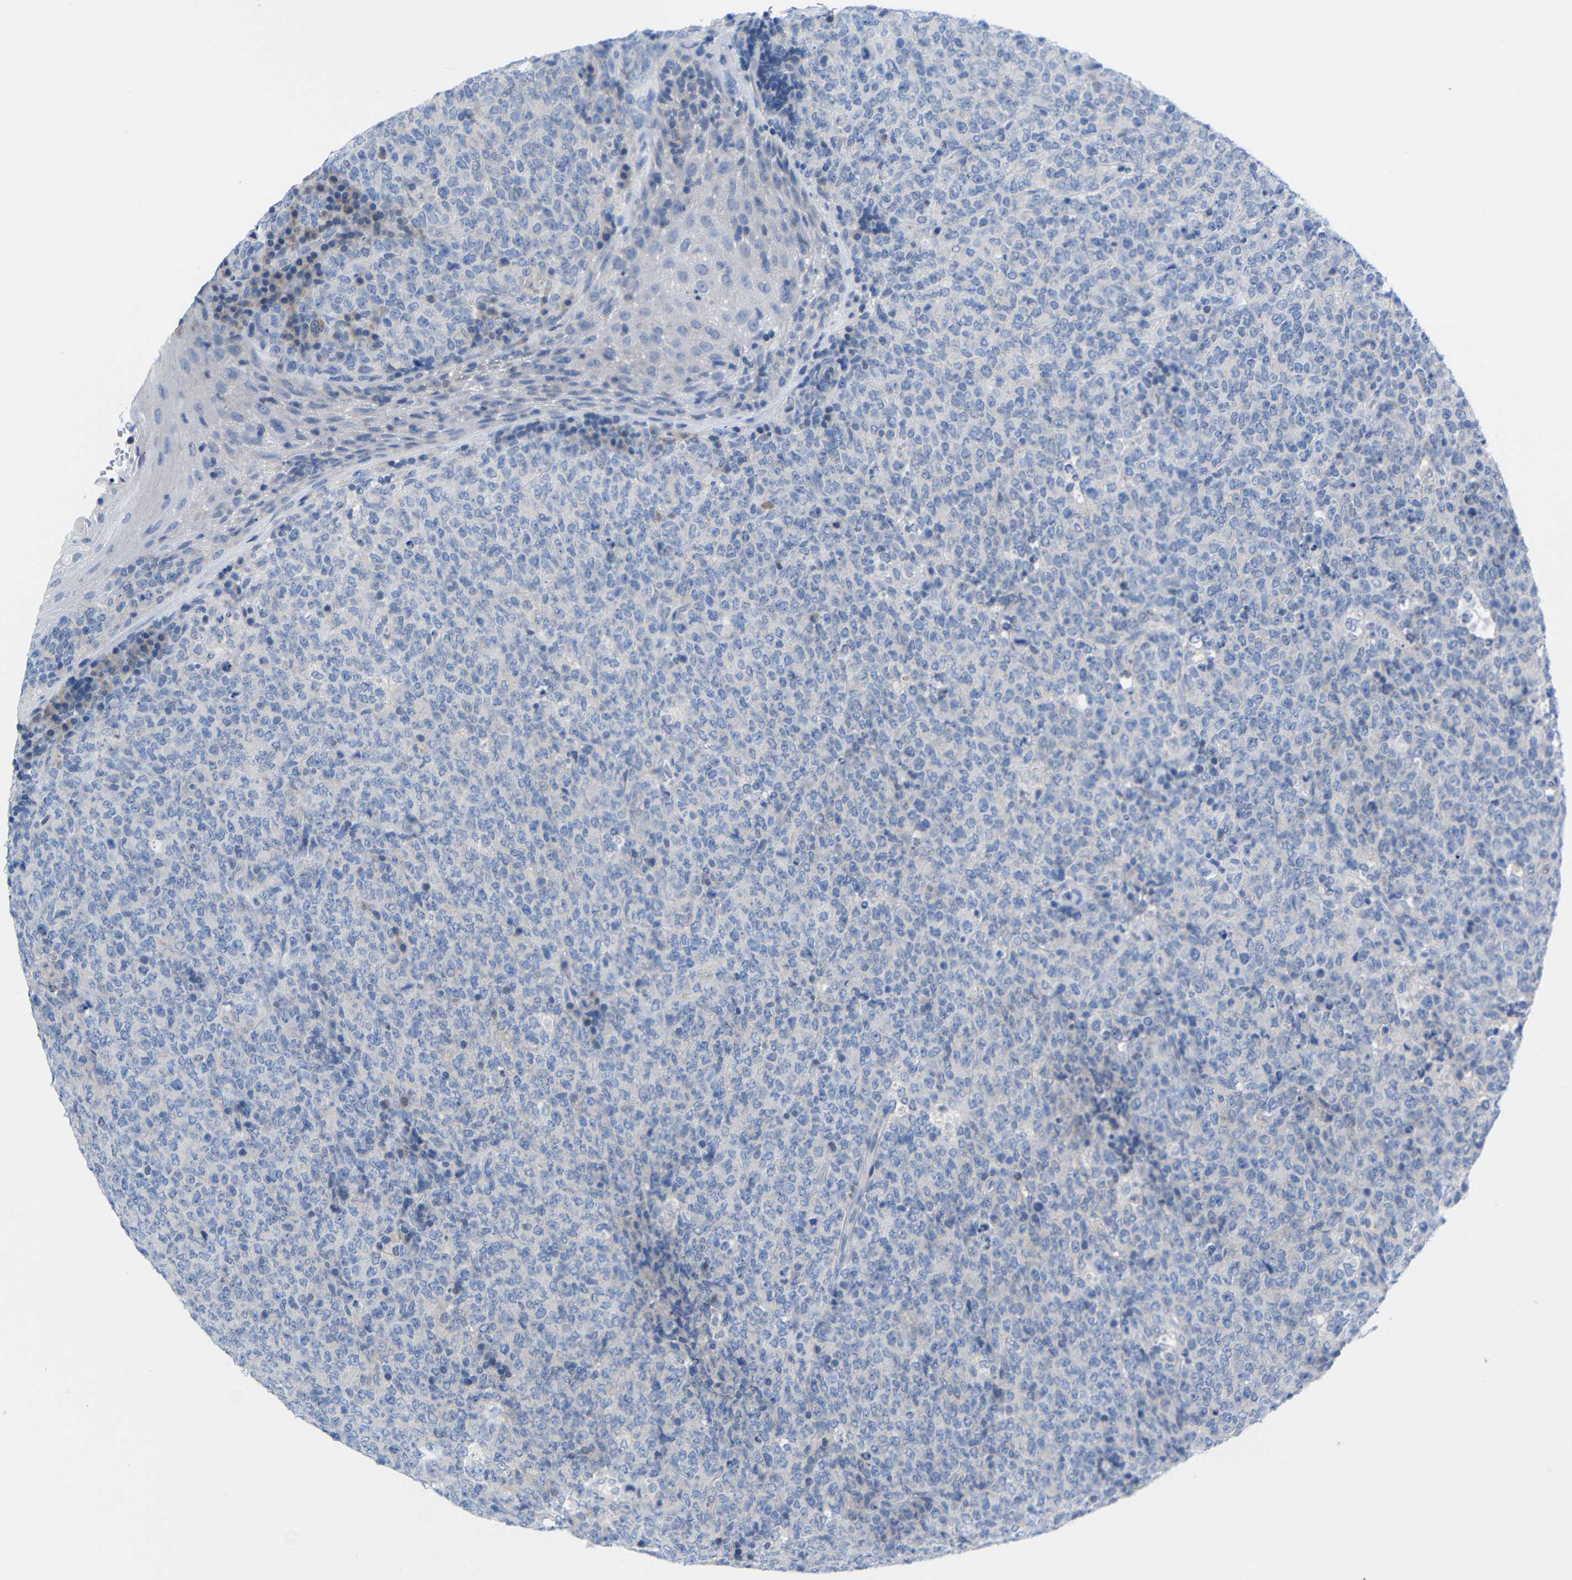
{"staining": {"intensity": "negative", "quantity": "none", "location": "none"}, "tissue": "lymphoma", "cell_type": "Tumor cells", "image_type": "cancer", "snomed": [{"axis": "morphology", "description": "Malignant lymphoma, non-Hodgkin's type, High grade"}, {"axis": "topography", "description": "Tonsil"}], "caption": "This image is of lymphoma stained with immunohistochemistry to label a protein in brown with the nuclei are counter-stained blue. There is no positivity in tumor cells.", "gene": "PEBP1", "patient": {"sex": "female", "age": 36}}